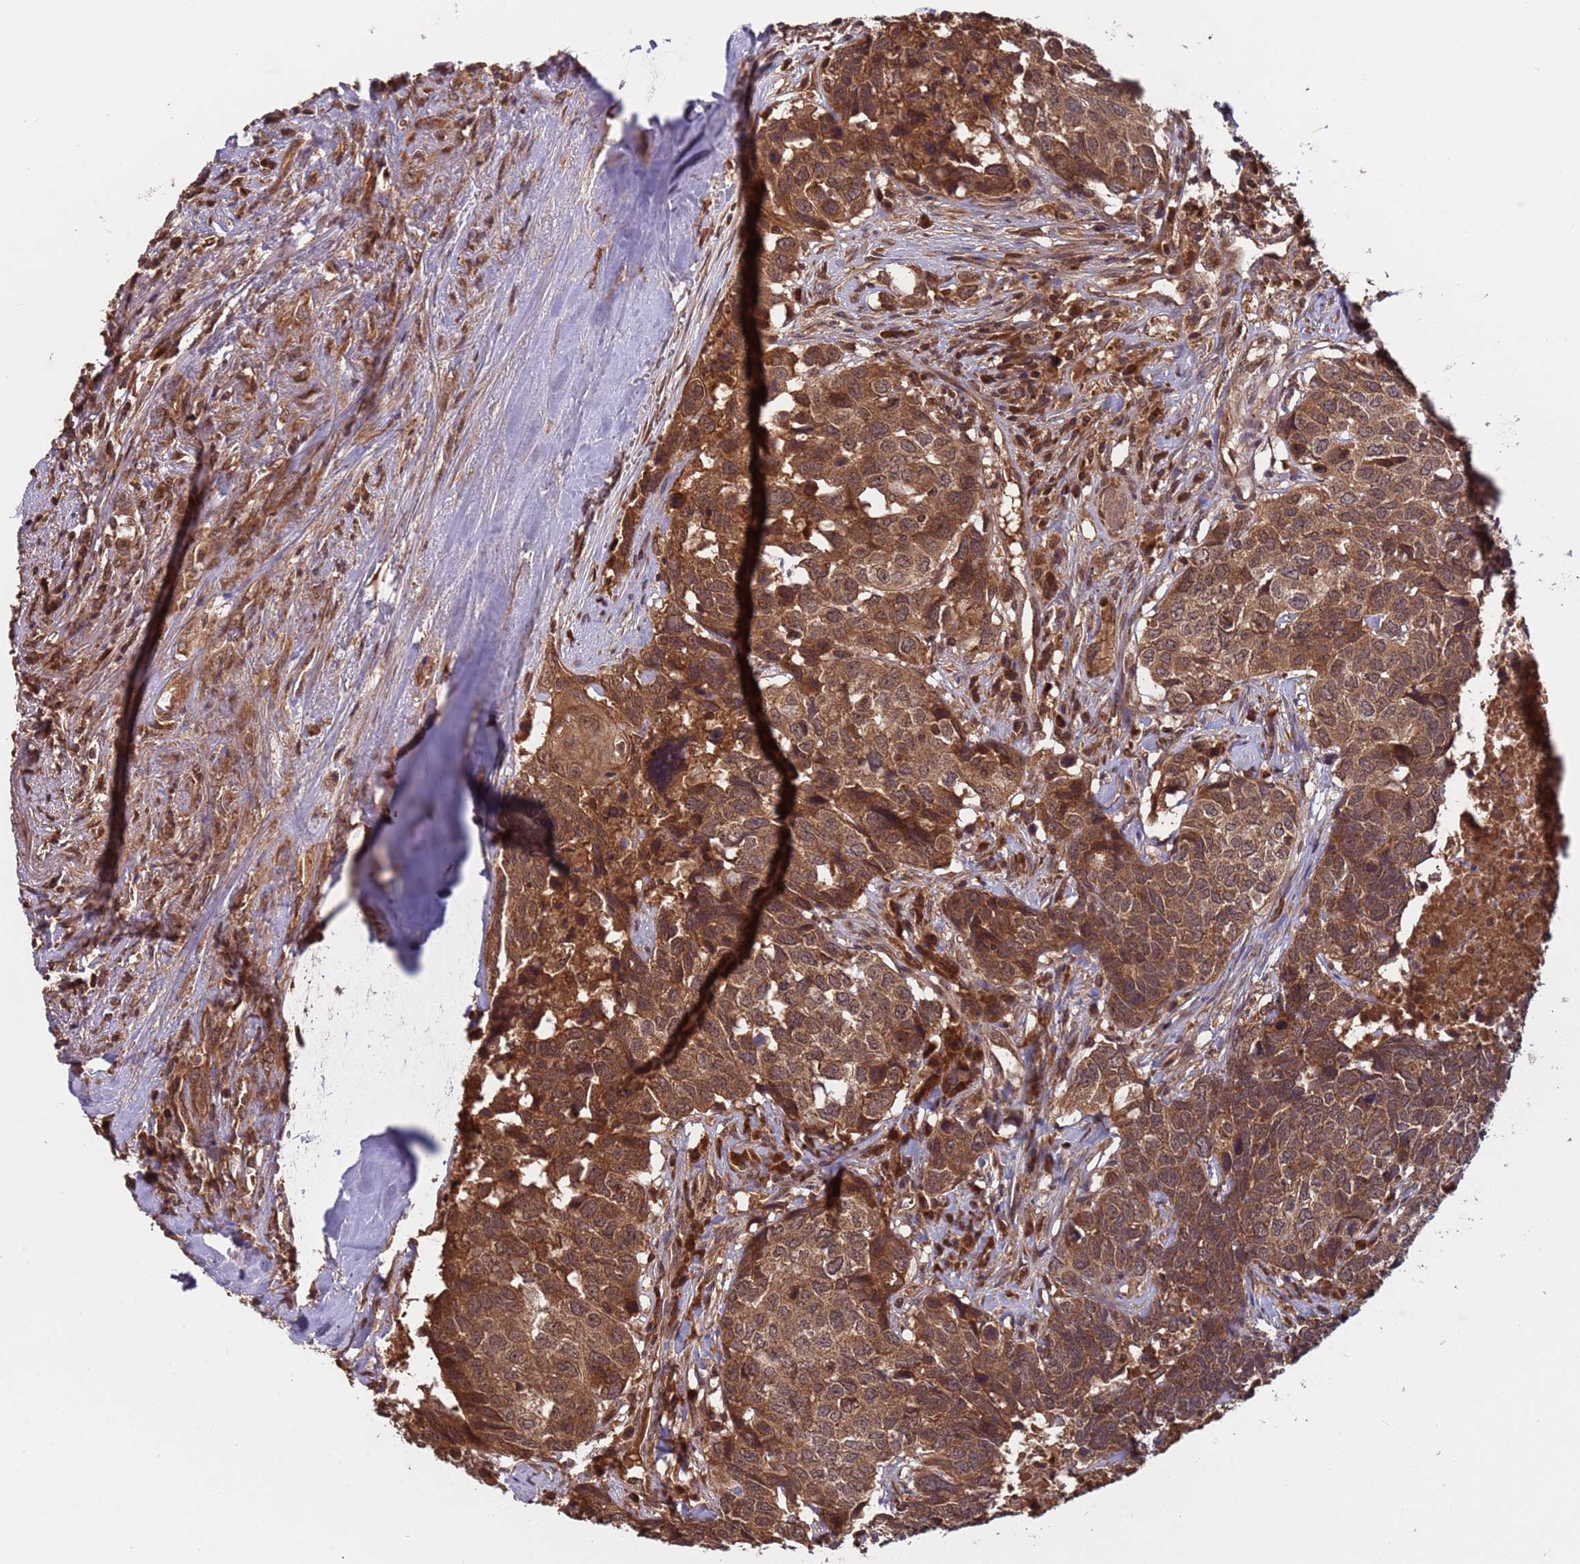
{"staining": {"intensity": "strong", "quantity": ">75%", "location": "cytoplasmic/membranous,nuclear"}, "tissue": "head and neck cancer", "cell_type": "Tumor cells", "image_type": "cancer", "snomed": [{"axis": "morphology", "description": "Squamous cell carcinoma, NOS"}, {"axis": "topography", "description": "Head-Neck"}], "caption": "An image showing strong cytoplasmic/membranous and nuclear expression in about >75% of tumor cells in squamous cell carcinoma (head and neck), as visualized by brown immunohistochemical staining.", "gene": "ERI1", "patient": {"sex": "male", "age": 66}}